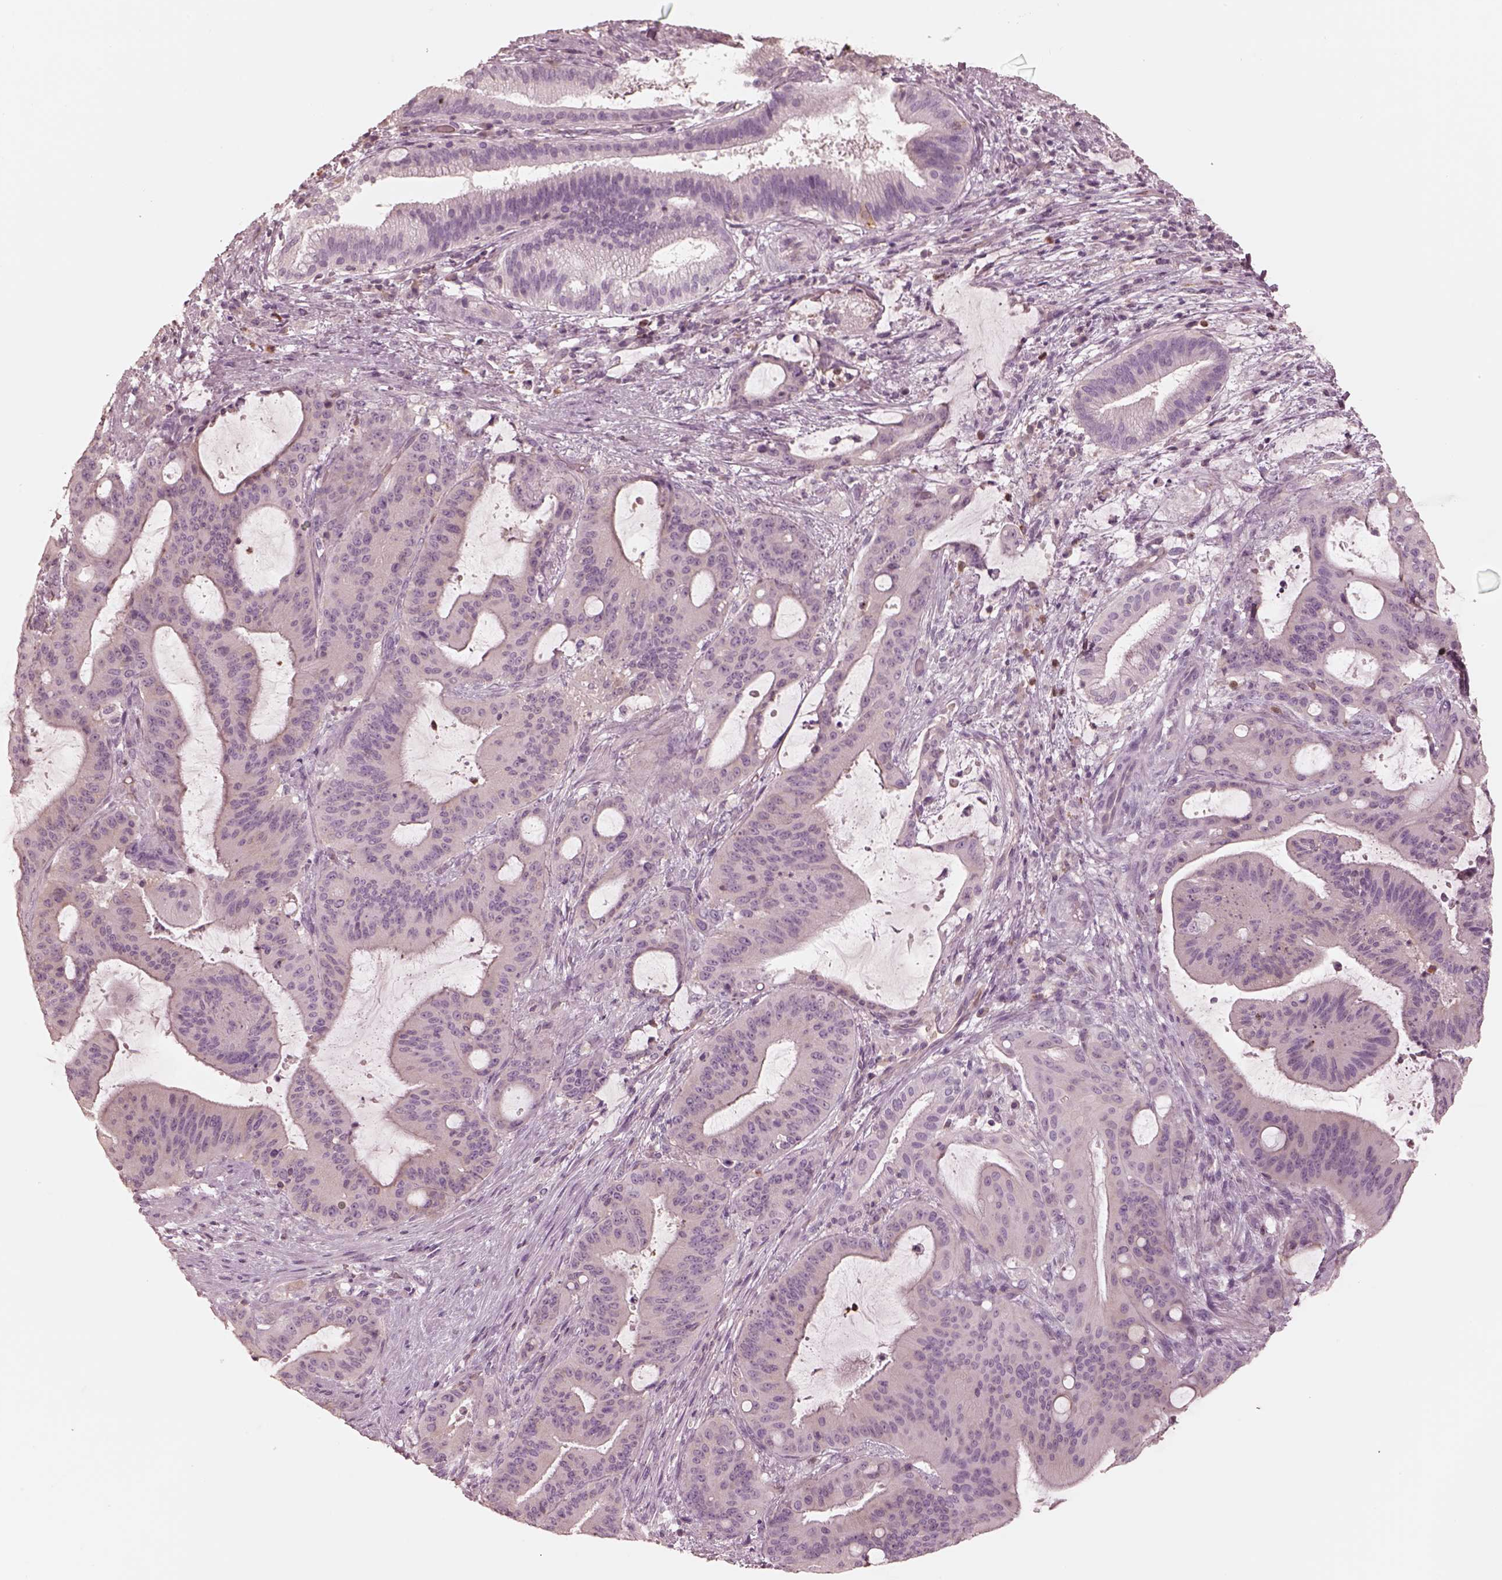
{"staining": {"intensity": "negative", "quantity": "none", "location": "none"}, "tissue": "liver cancer", "cell_type": "Tumor cells", "image_type": "cancer", "snomed": [{"axis": "morphology", "description": "Cholangiocarcinoma"}, {"axis": "topography", "description": "Liver"}], "caption": "A photomicrograph of human liver cancer is negative for staining in tumor cells.", "gene": "GPRIN1", "patient": {"sex": "female", "age": 73}}